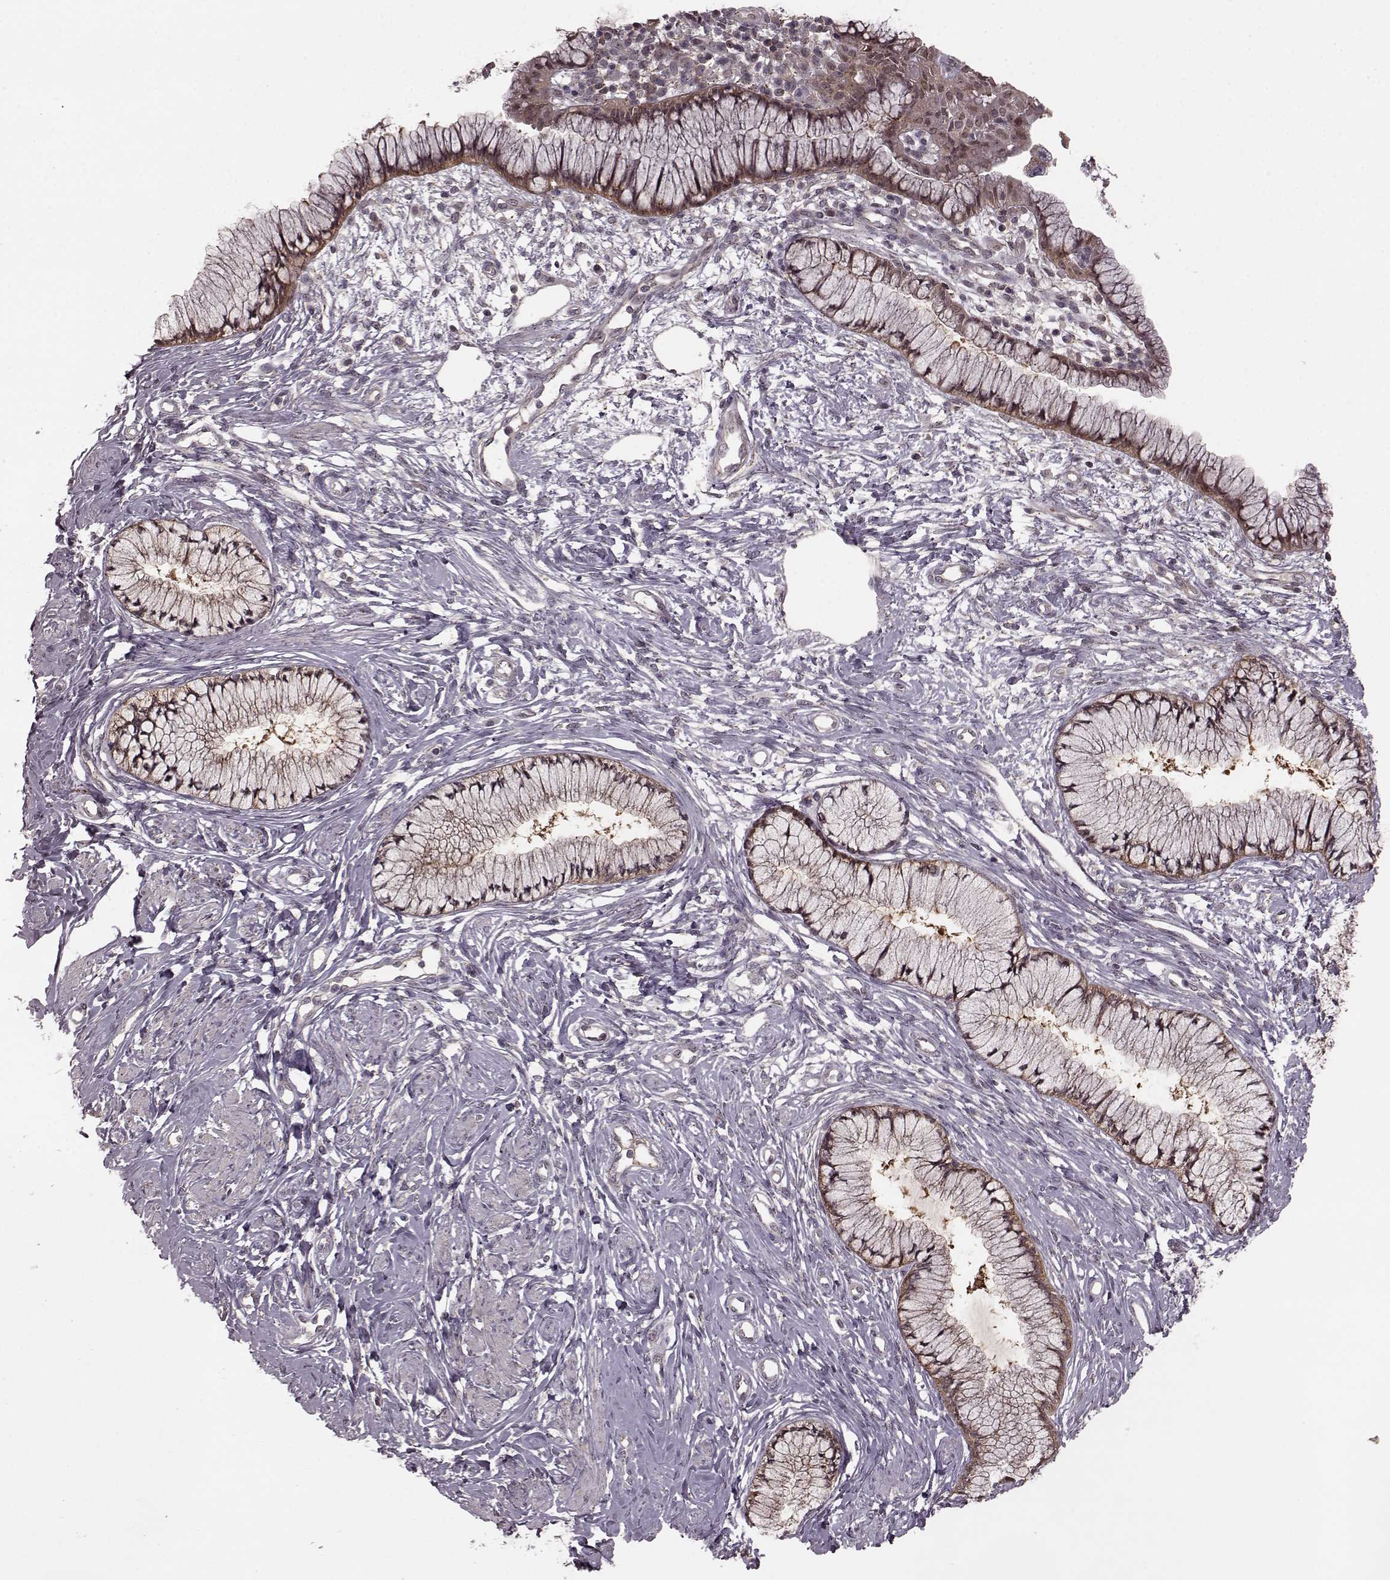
{"staining": {"intensity": "weak", "quantity": "25%-75%", "location": "cytoplasmic/membranous"}, "tissue": "cervix", "cell_type": "Glandular cells", "image_type": "normal", "snomed": [{"axis": "morphology", "description": "Normal tissue, NOS"}, {"axis": "topography", "description": "Cervix"}], "caption": "Immunohistochemistry (IHC) staining of benign cervix, which reveals low levels of weak cytoplasmic/membranous expression in approximately 25%-75% of glandular cells indicating weak cytoplasmic/membranous protein expression. The staining was performed using DAB (brown) for protein detection and nuclei were counterstained in hematoxylin (blue).", "gene": "GSS", "patient": {"sex": "female", "age": 37}}